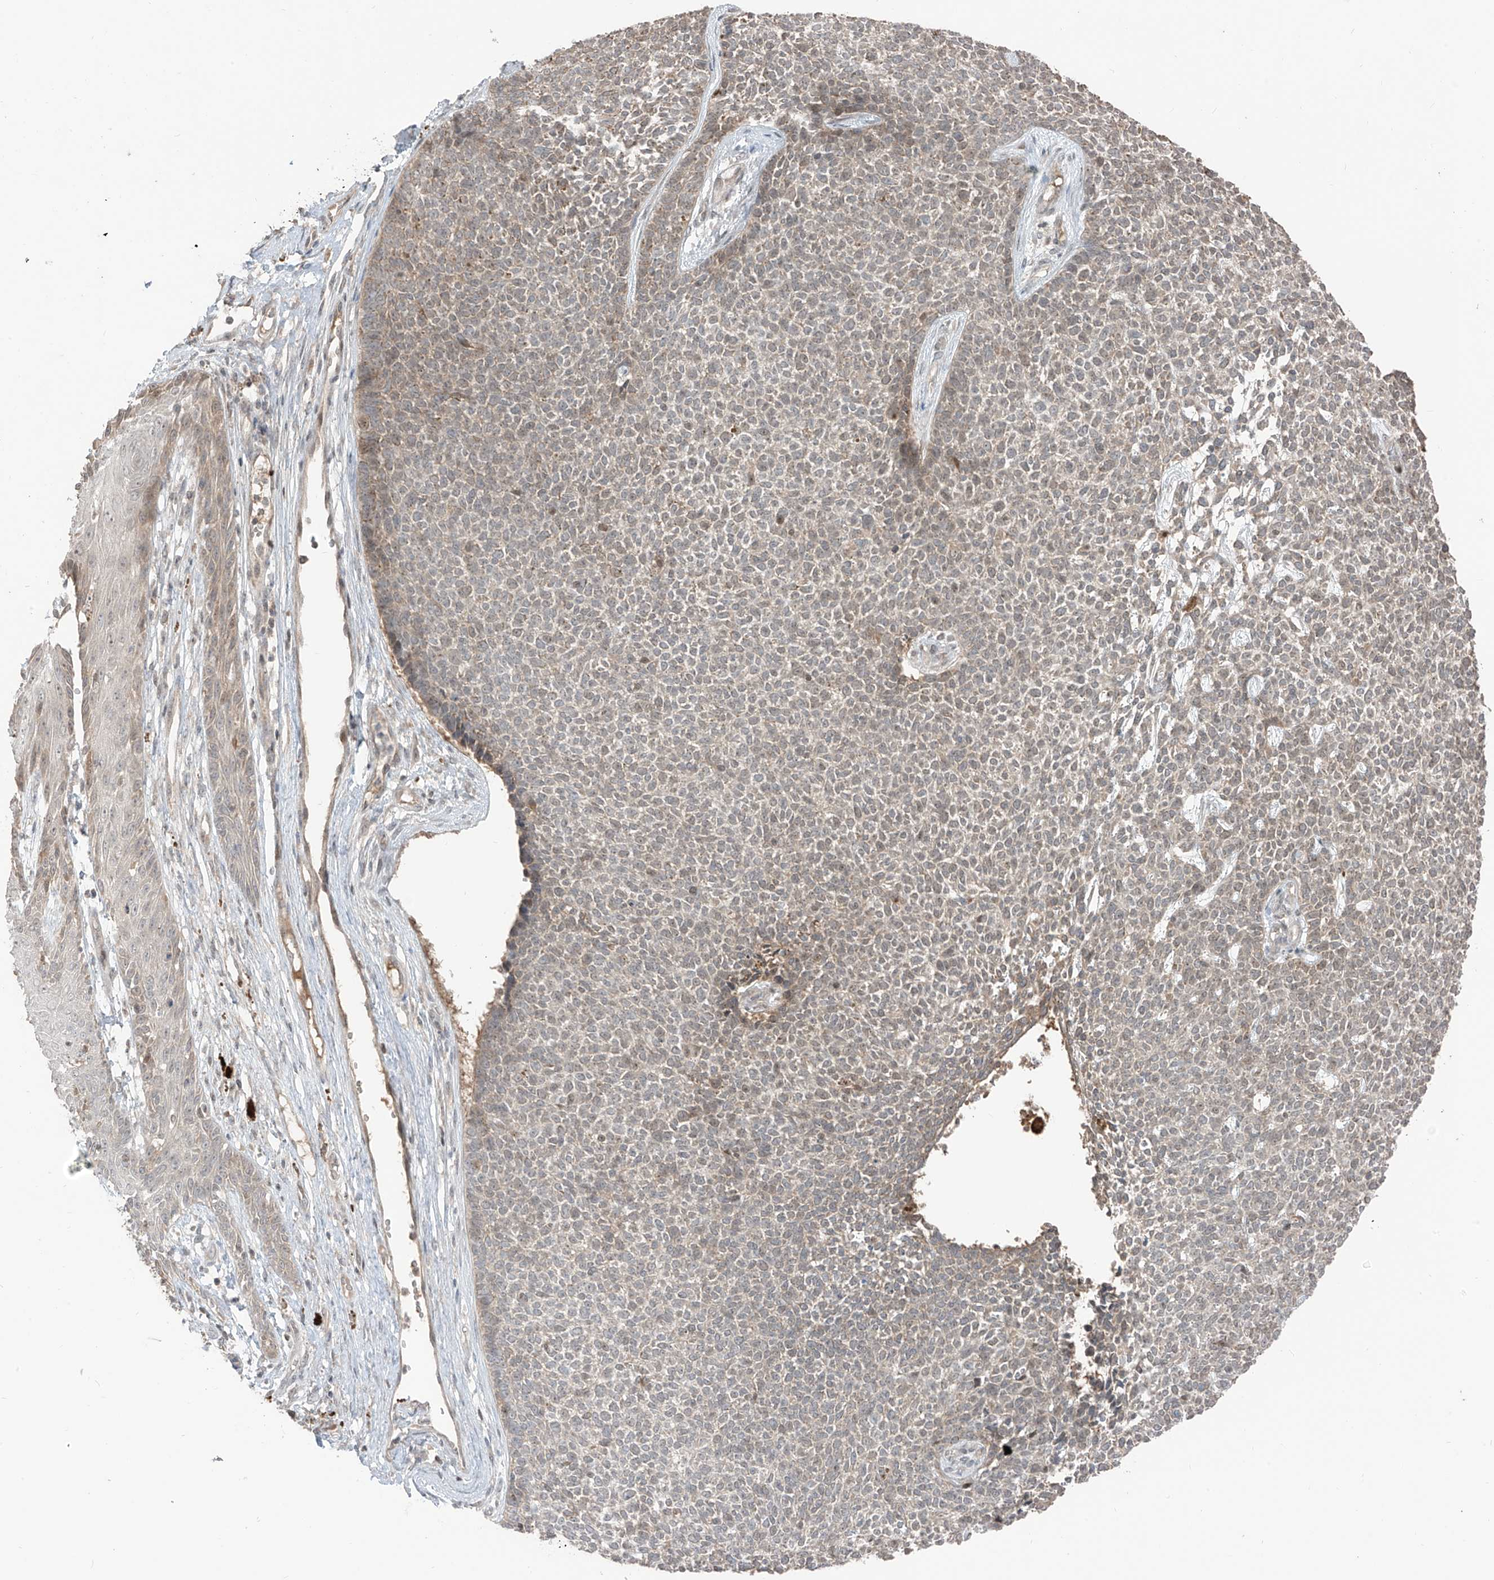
{"staining": {"intensity": "weak", "quantity": "<25%", "location": "cytoplasmic/membranous"}, "tissue": "skin cancer", "cell_type": "Tumor cells", "image_type": "cancer", "snomed": [{"axis": "morphology", "description": "Basal cell carcinoma"}, {"axis": "topography", "description": "Skin"}], "caption": "The immunohistochemistry (IHC) photomicrograph has no significant staining in tumor cells of skin basal cell carcinoma tissue.", "gene": "COLGALT2", "patient": {"sex": "female", "age": 84}}